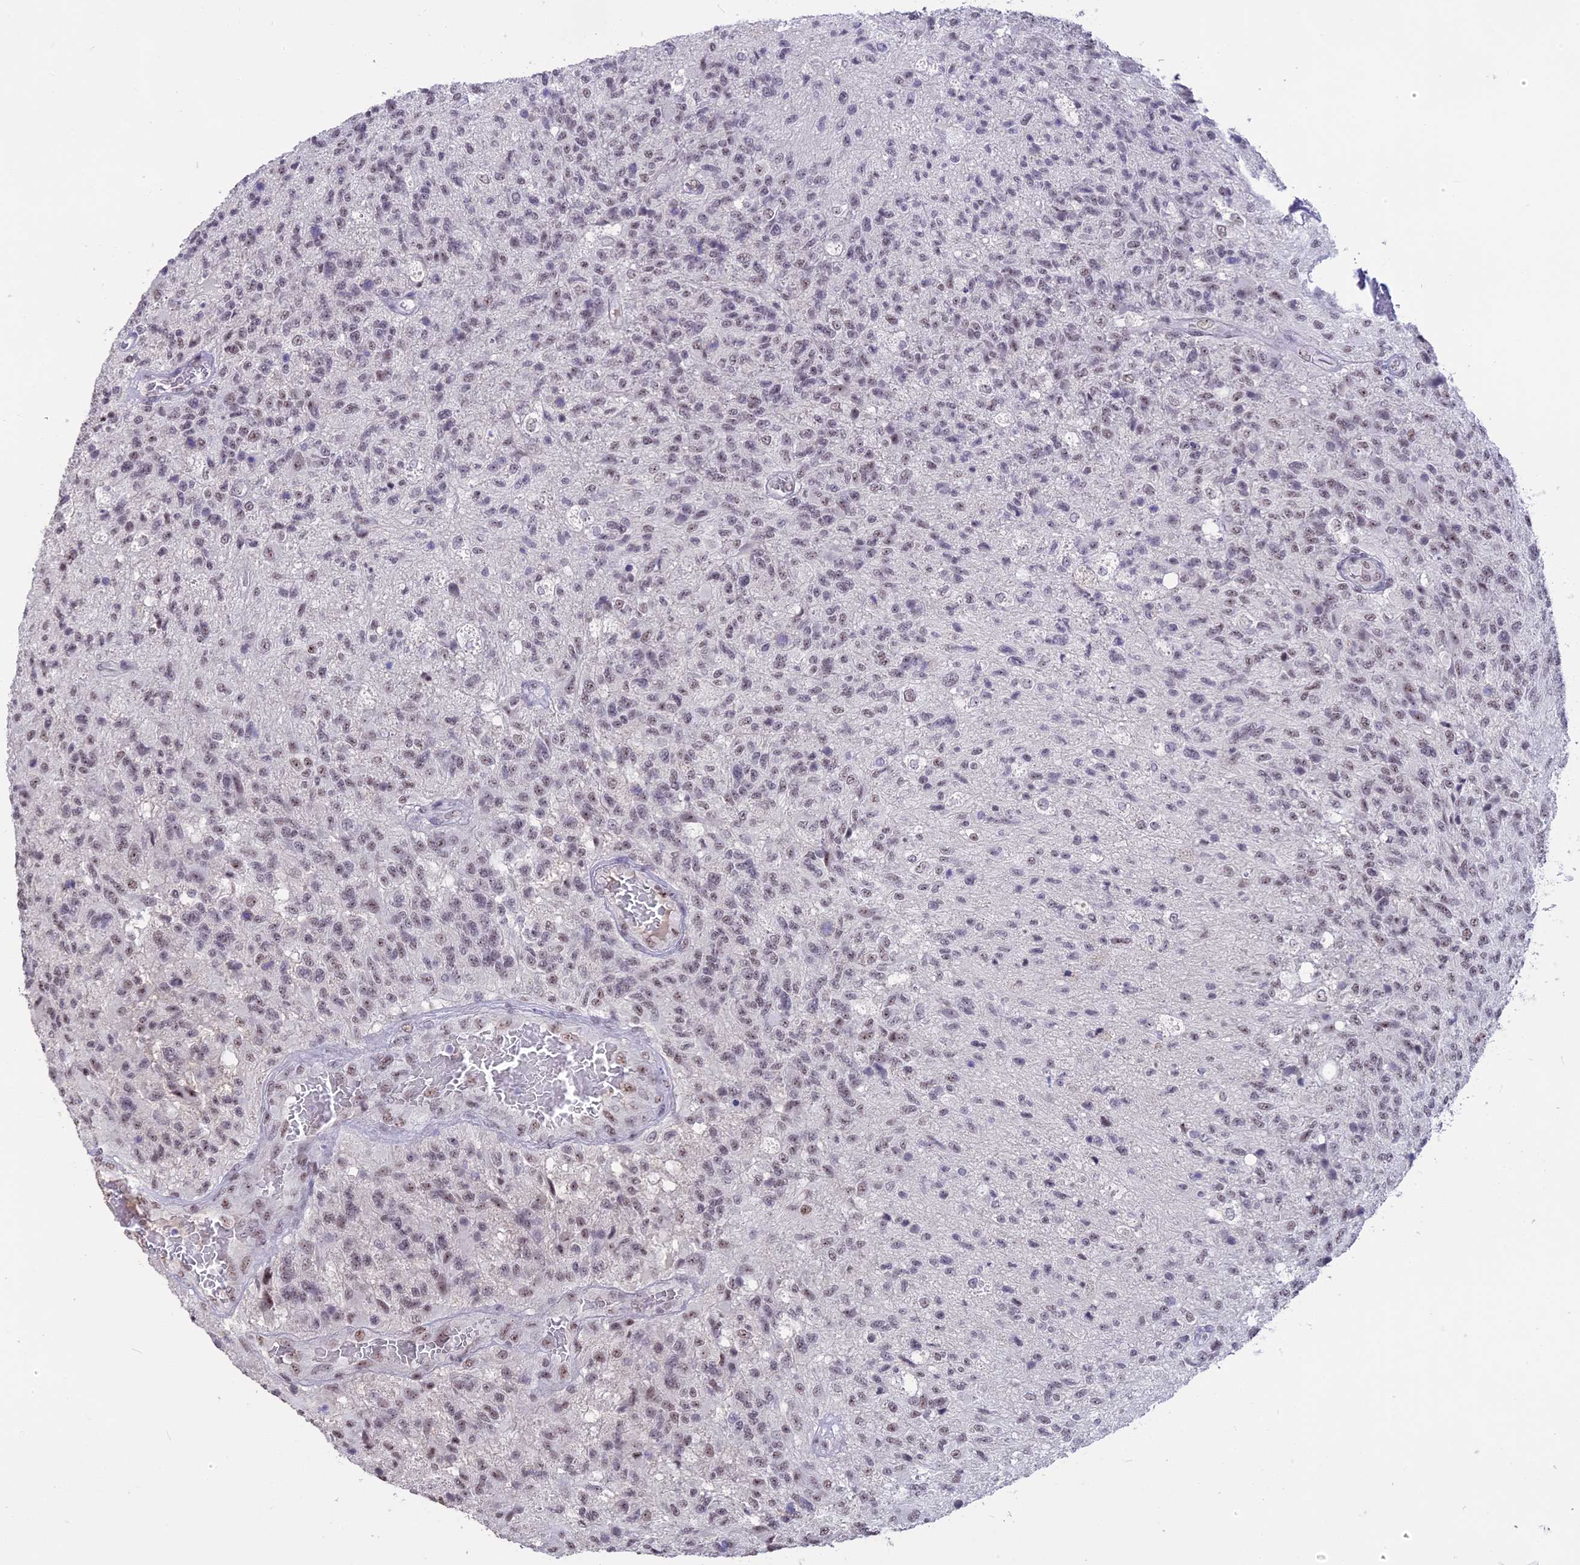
{"staining": {"intensity": "weak", "quantity": "25%-75%", "location": "nuclear"}, "tissue": "glioma", "cell_type": "Tumor cells", "image_type": "cancer", "snomed": [{"axis": "morphology", "description": "Glioma, malignant, High grade"}, {"axis": "topography", "description": "Brain"}], "caption": "The immunohistochemical stain labels weak nuclear staining in tumor cells of glioma tissue.", "gene": "SETD2", "patient": {"sex": "male", "age": 56}}